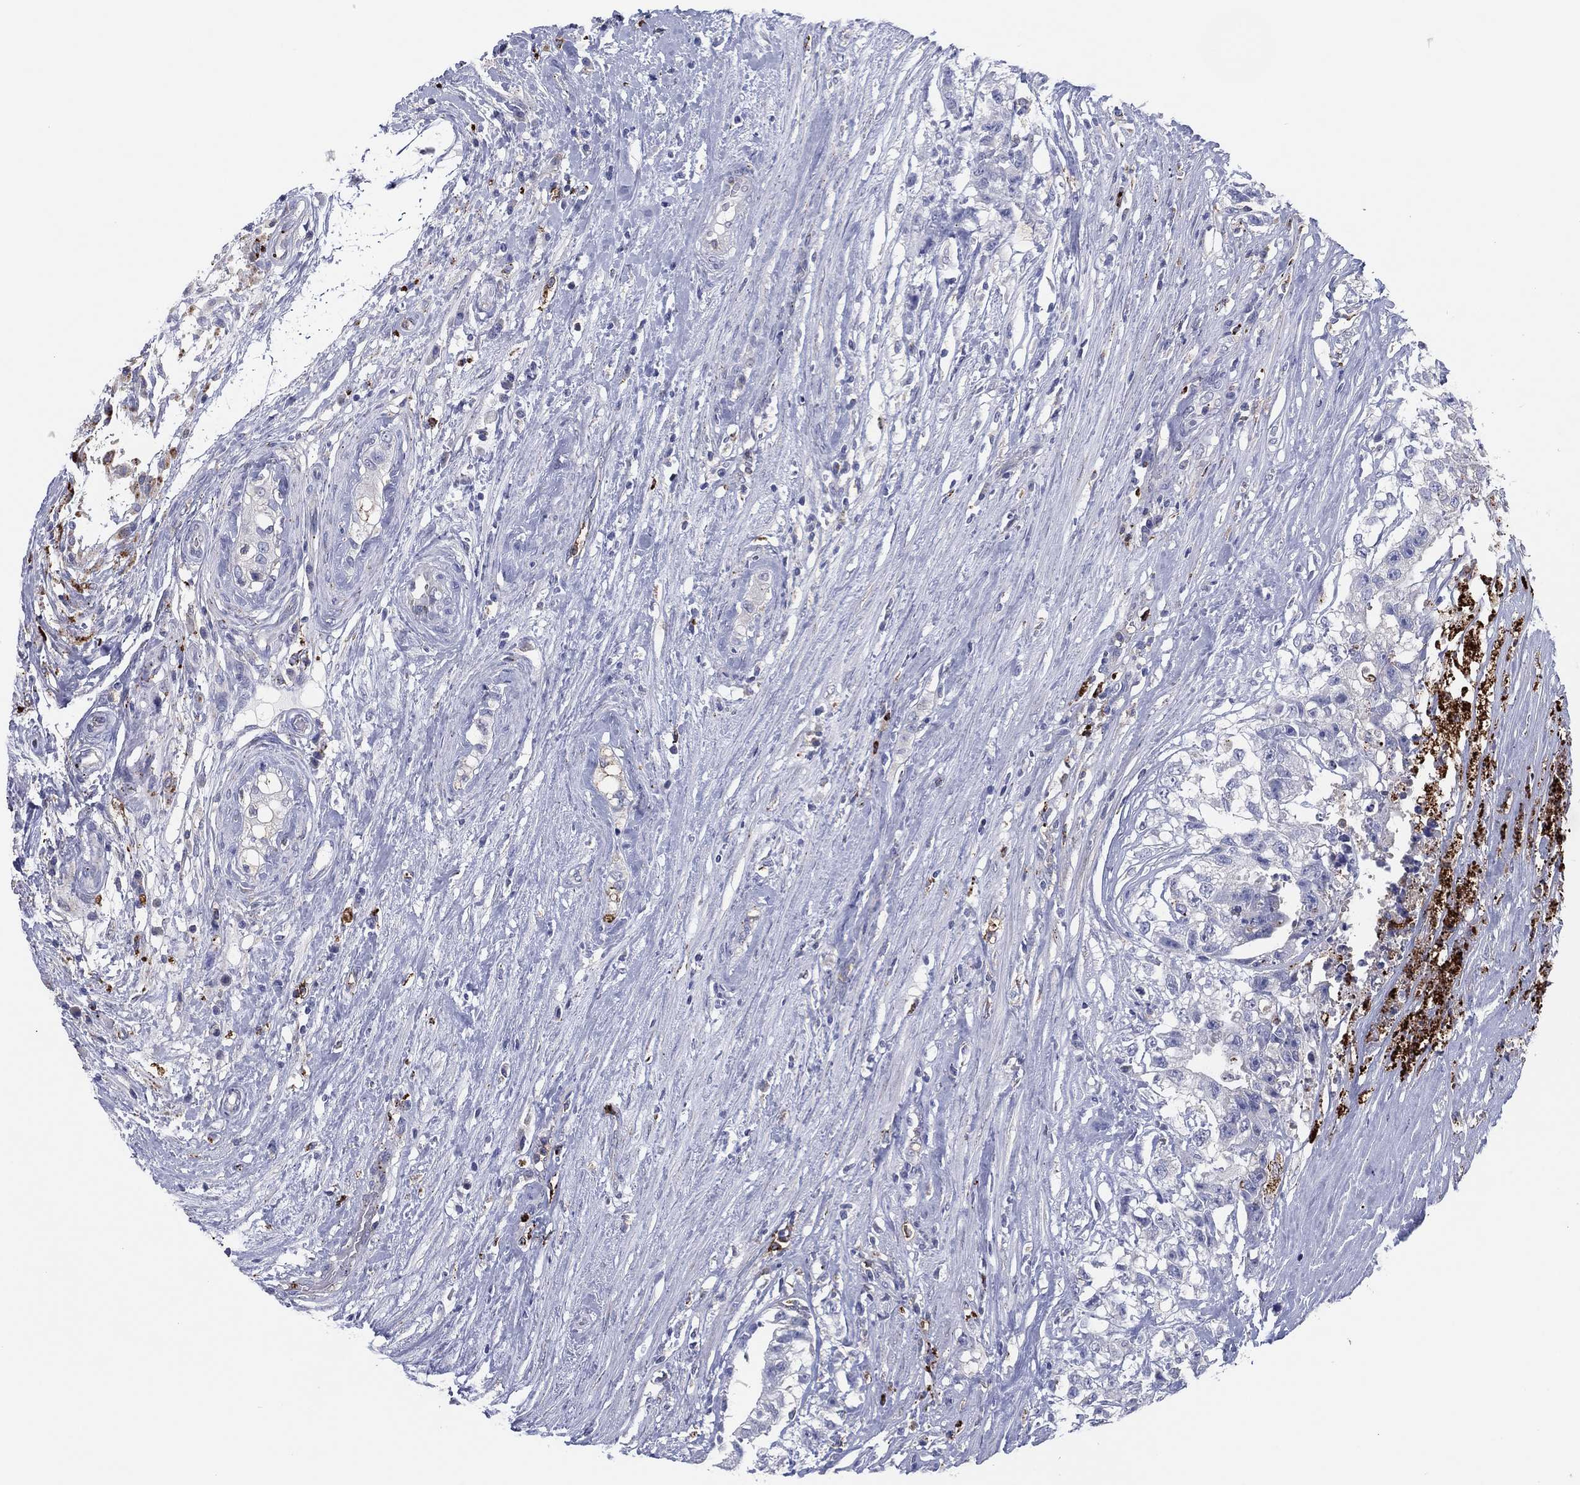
{"staining": {"intensity": "negative", "quantity": "none", "location": "none"}, "tissue": "testis cancer", "cell_type": "Tumor cells", "image_type": "cancer", "snomed": [{"axis": "morphology", "description": "Seminoma, NOS"}, {"axis": "morphology", "description": "Carcinoma, Embryonal, NOS"}, {"axis": "topography", "description": "Testis"}], "caption": "Photomicrograph shows no significant protein positivity in tumor cells of seminoma (testis).", "gene": "PLAC8", "patient": {"sex": "male", "age": 41}}